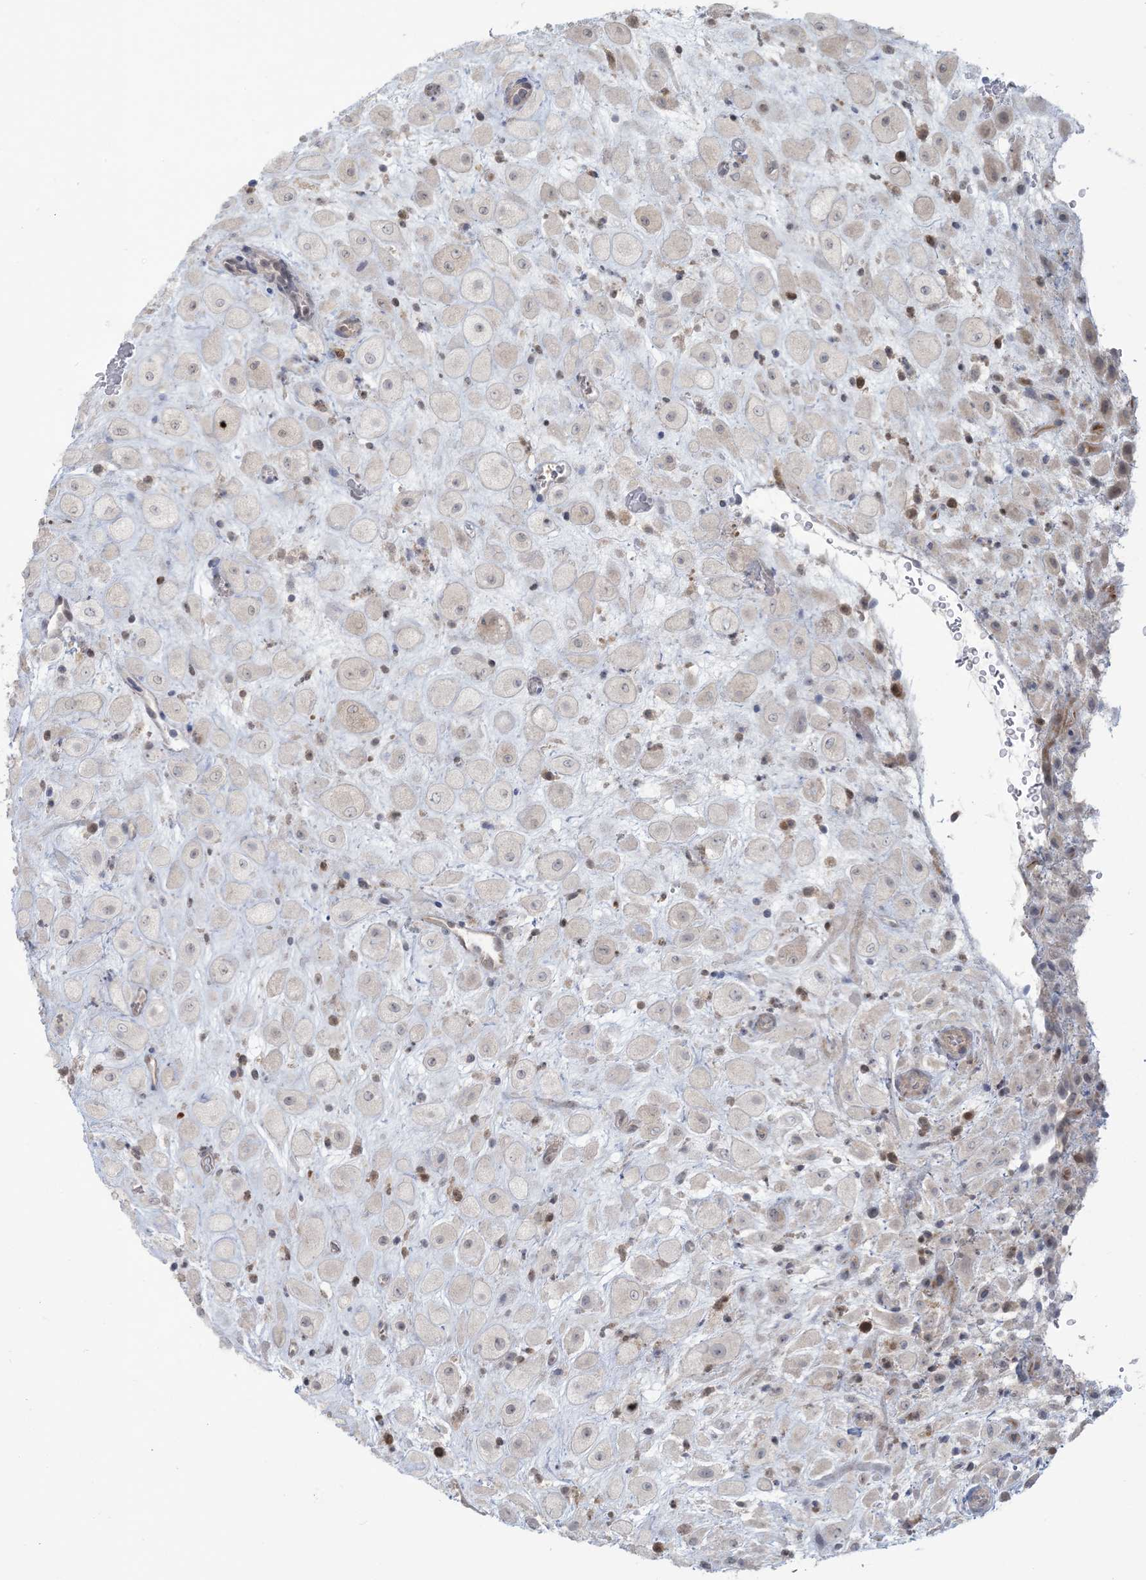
{"staining": {"intensity": "moderate", "quantity": "<25%", "location": "nuclear"}, "tissue": "placenta", "cell_type": "Decidual cells", "image_type": "normal", "snomed": [{"axis": "morphology", "description": "Normal tissue, NOS"}, {"axis": "topography", "description": "Placenta"}], "caption": "Immunohistochemical staining of unremarkable placenta shows moderate nuclear protein expression in approximately <25% of decidual cells.", "gene": "NRBP2", "patient": {"sex": "female", "age": 35}}